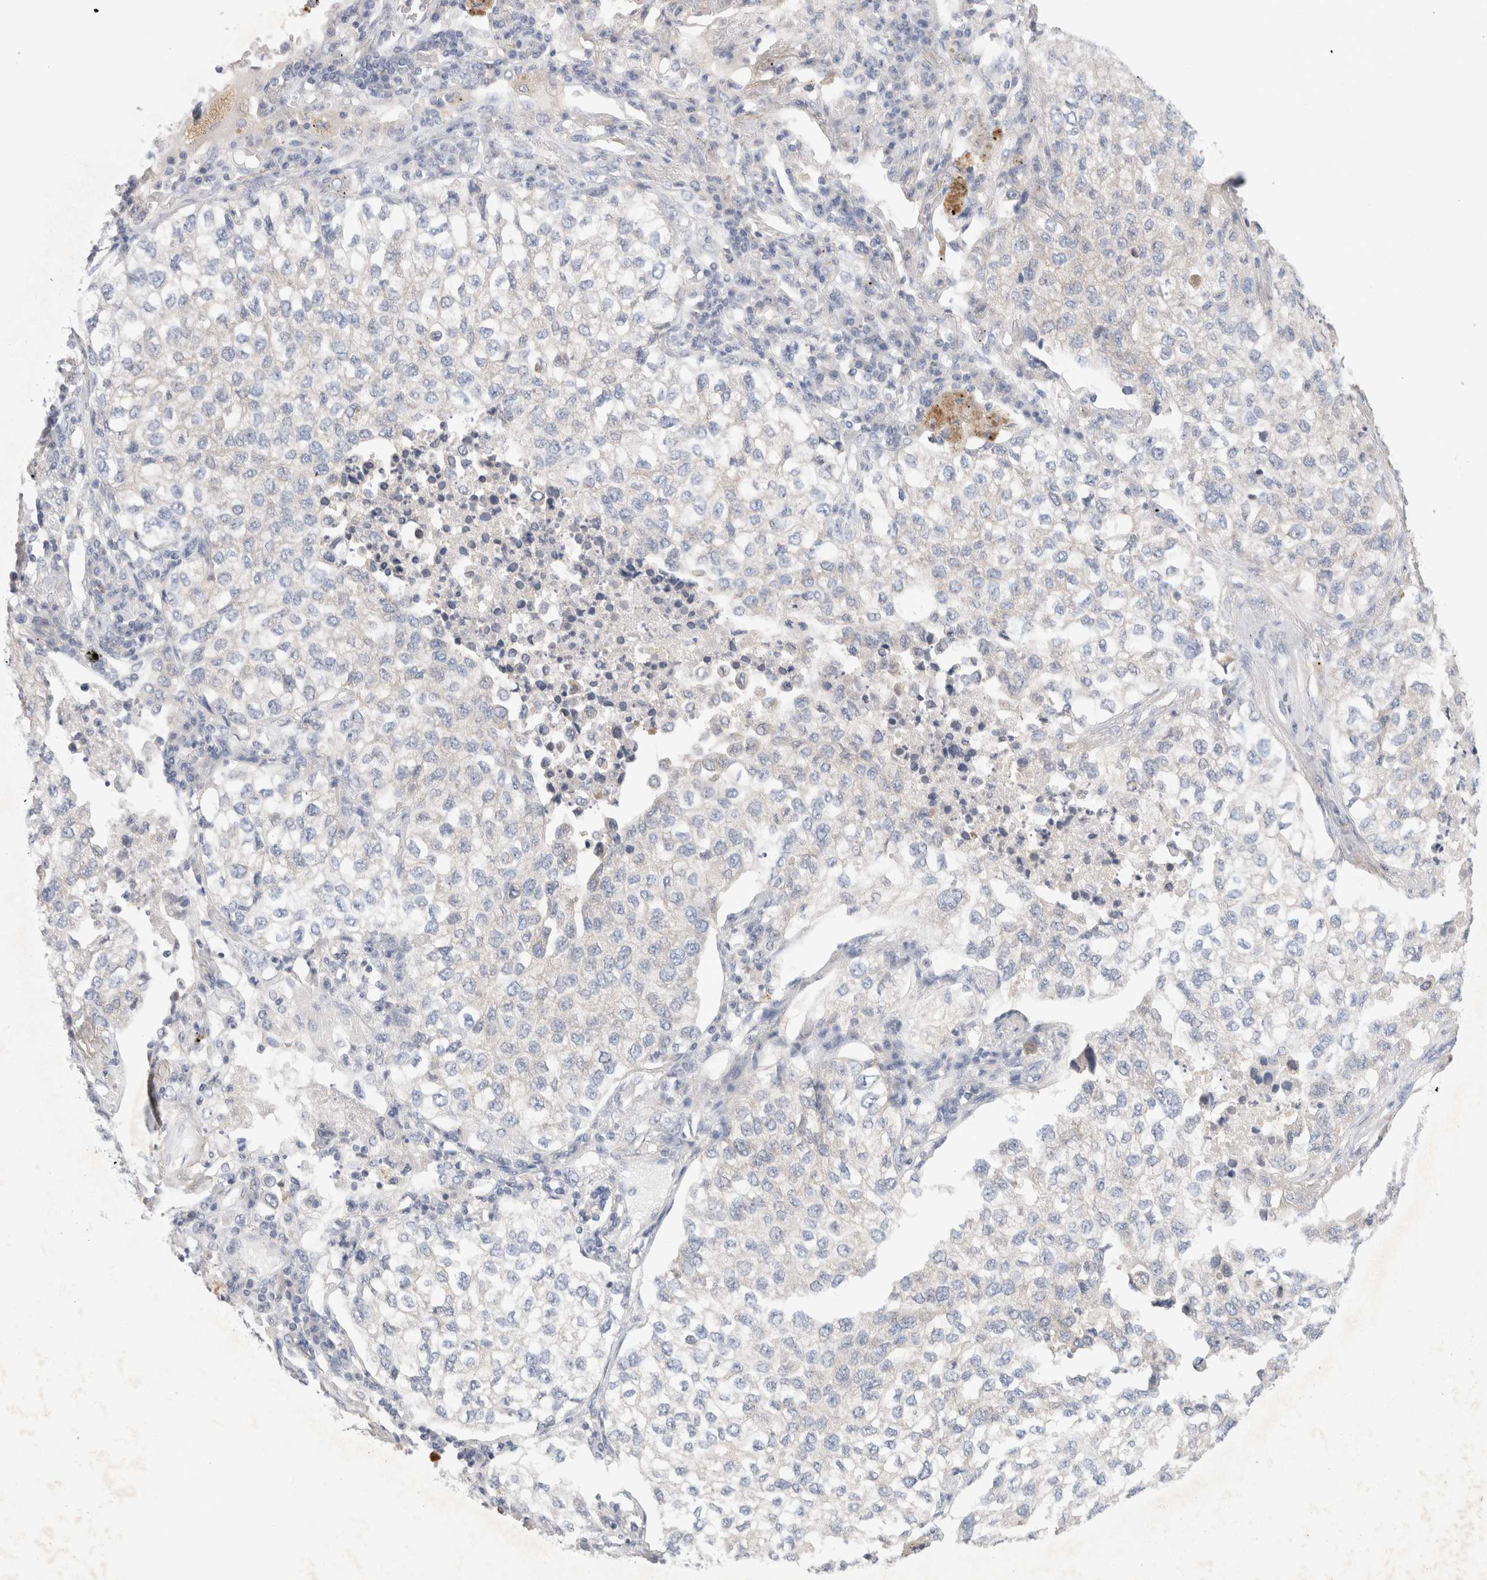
{"staining": {"intensity": "negative", "quantity": "none", "location": "none"}, "tissue": "lung cancer", "cell_type": "Tumor cells", "image_type": "cancer", "snomed": [{"axis": "morphology", "description": "Adenocarcinoma, NOS"}, {"axis": "topography", "description": "Lung"}], "caption": "DAB immunohistochemical staining of human lung cancer (adenocarcinoma) demonstrates no significant positivity in tumor cells. (DAB (3,3'-diaminobenzidine) immunohistochemistry (IHC) with hematoxylin counter stain).", "gene": "MPP2", "patient": {"sex": "male", "age": 63}}